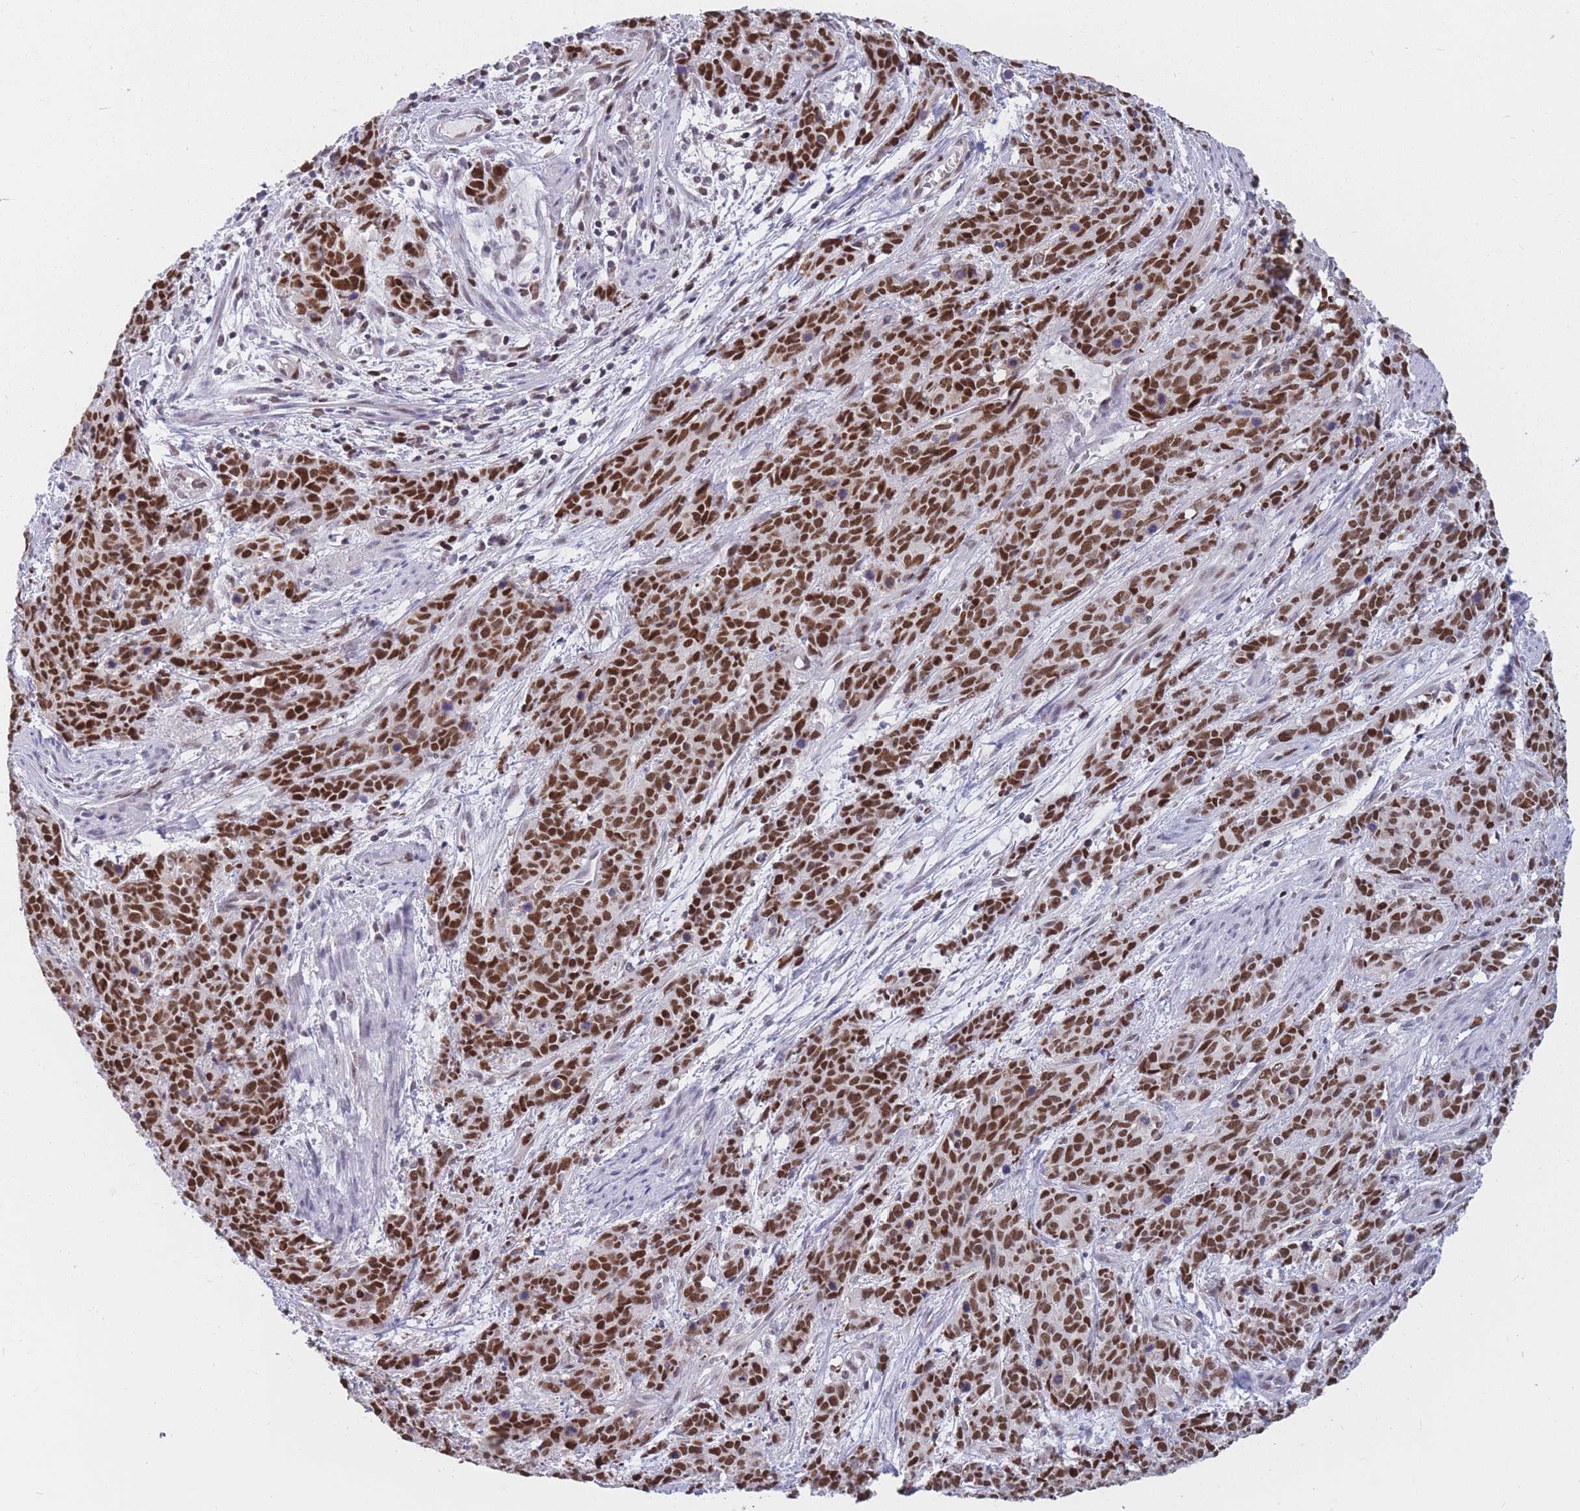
{"staining": {"intensity": "strong", "quantity": ">75%", "location": "nuclear"}, "tissue": "cervical cancer", "cell_type": "Tumor cells", "image_type": "cancer", "snomed": [{"axis": "morphology", "description": "Squamous cell carcinoma, NOS"}, {"axis": "topography", "description": "Cervix"}], "caption": "Protein analysis of squamous cell carcinoma (cervical) tissue exhibits strong nuclear expression in approximately >75% of tumor cells.", "gene": "NASP", "patient": {"sex": "female", "age": 60}}